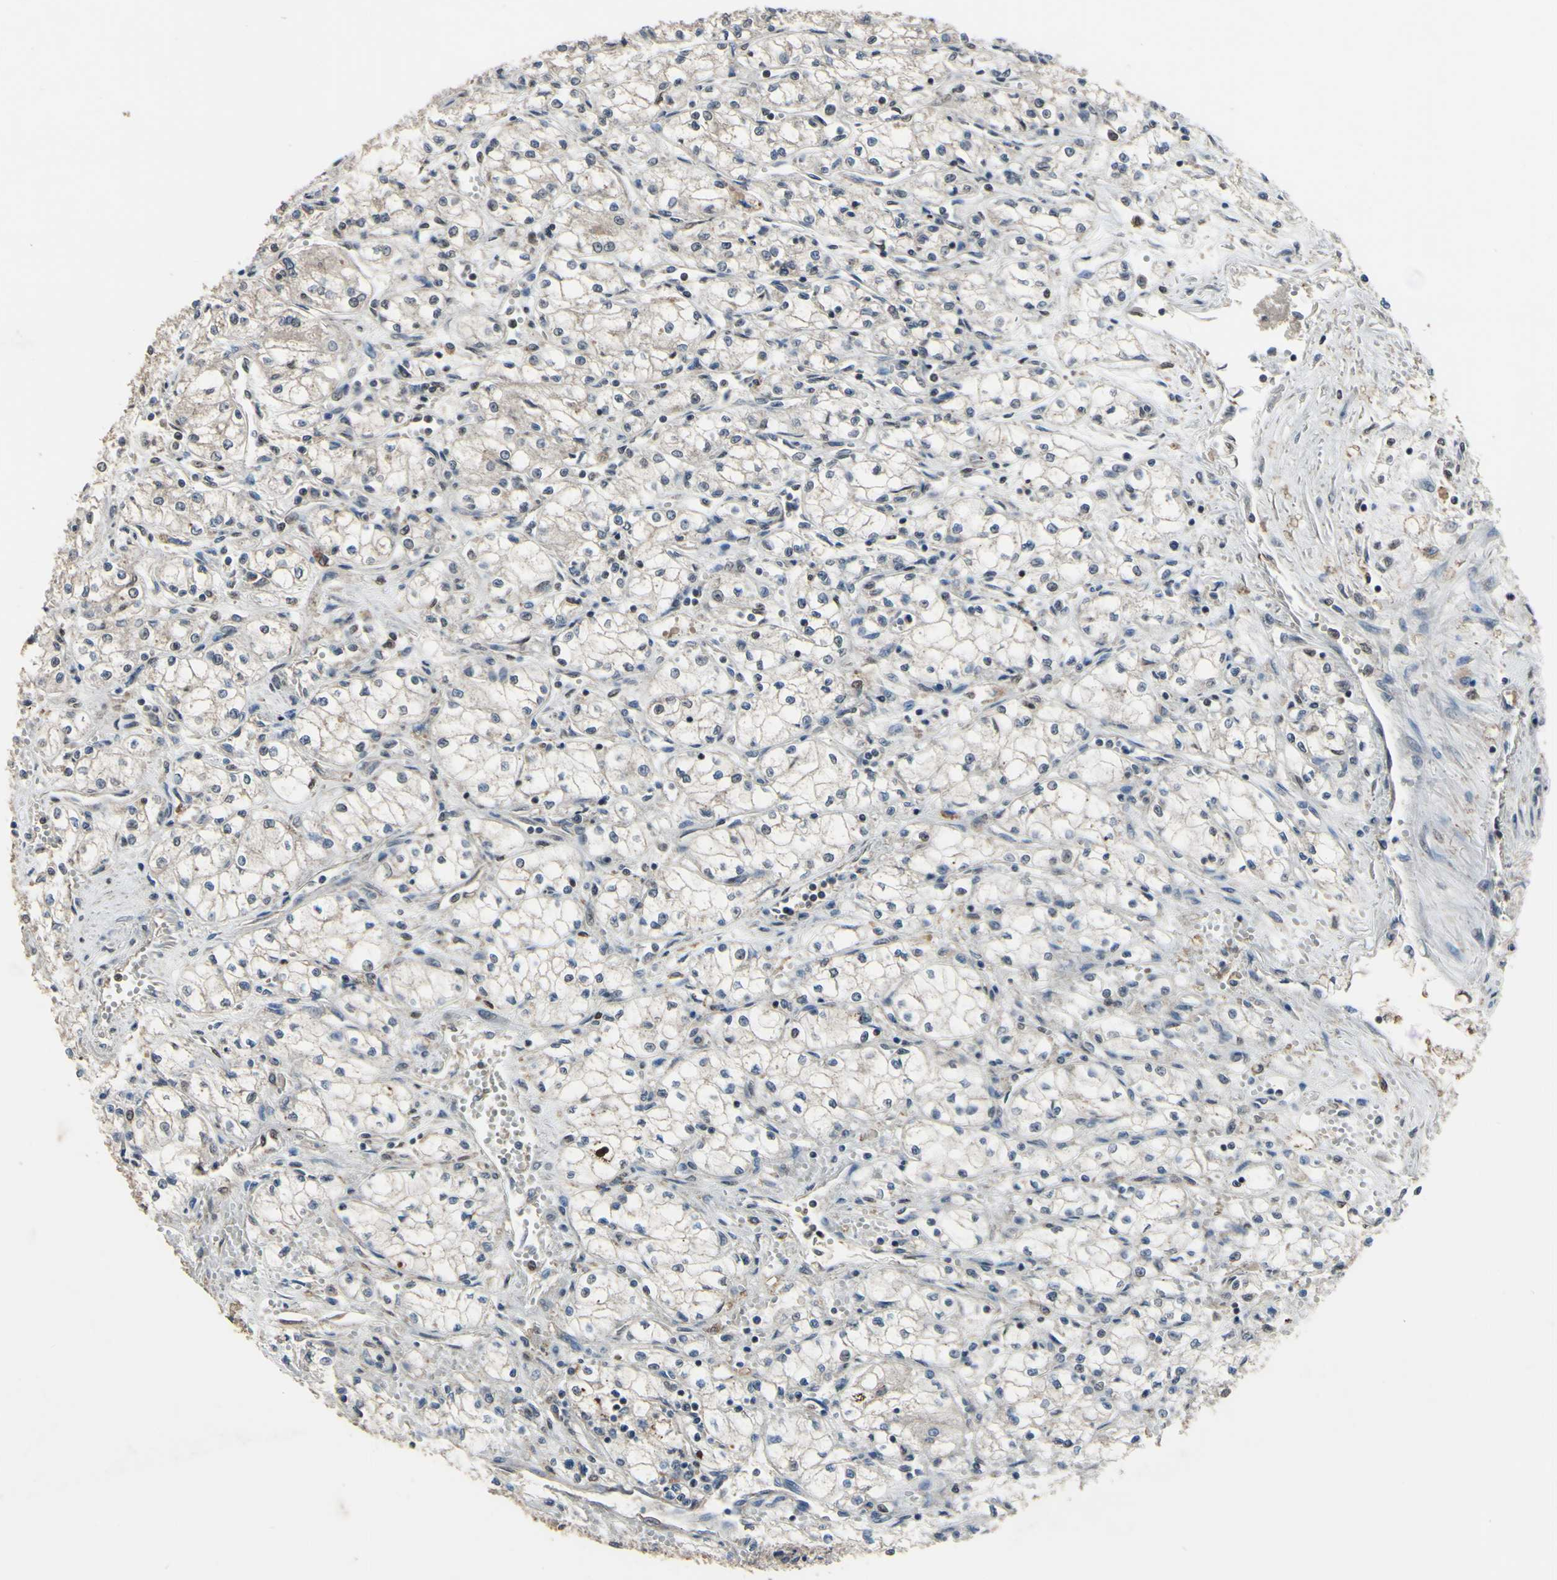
{"staining": {"intensity": "negative", "quantity": "none", "location": "none"}, "tissue": "renal cancer", "cell_type": "Tumor cells", "image_type": "cancer", "snomed": [{"axis": "morphology", "description": "Normal tissue, NOS"}, {"axis": "morphology", "description": "Adenocarcinoma, NOS"}, {"axis": "topography", "description": "Kidney"}], "caption": "High magnification brightfield microscopy of renal adenocarcinoma stained with DAB (3,3'-diaminobenzidine) (brown) and counterstained with hematoxylin (blue): tumor cells show no significant expression.", "gene": "ZNF174", "patient": {"sex": "male", "age": 59}}